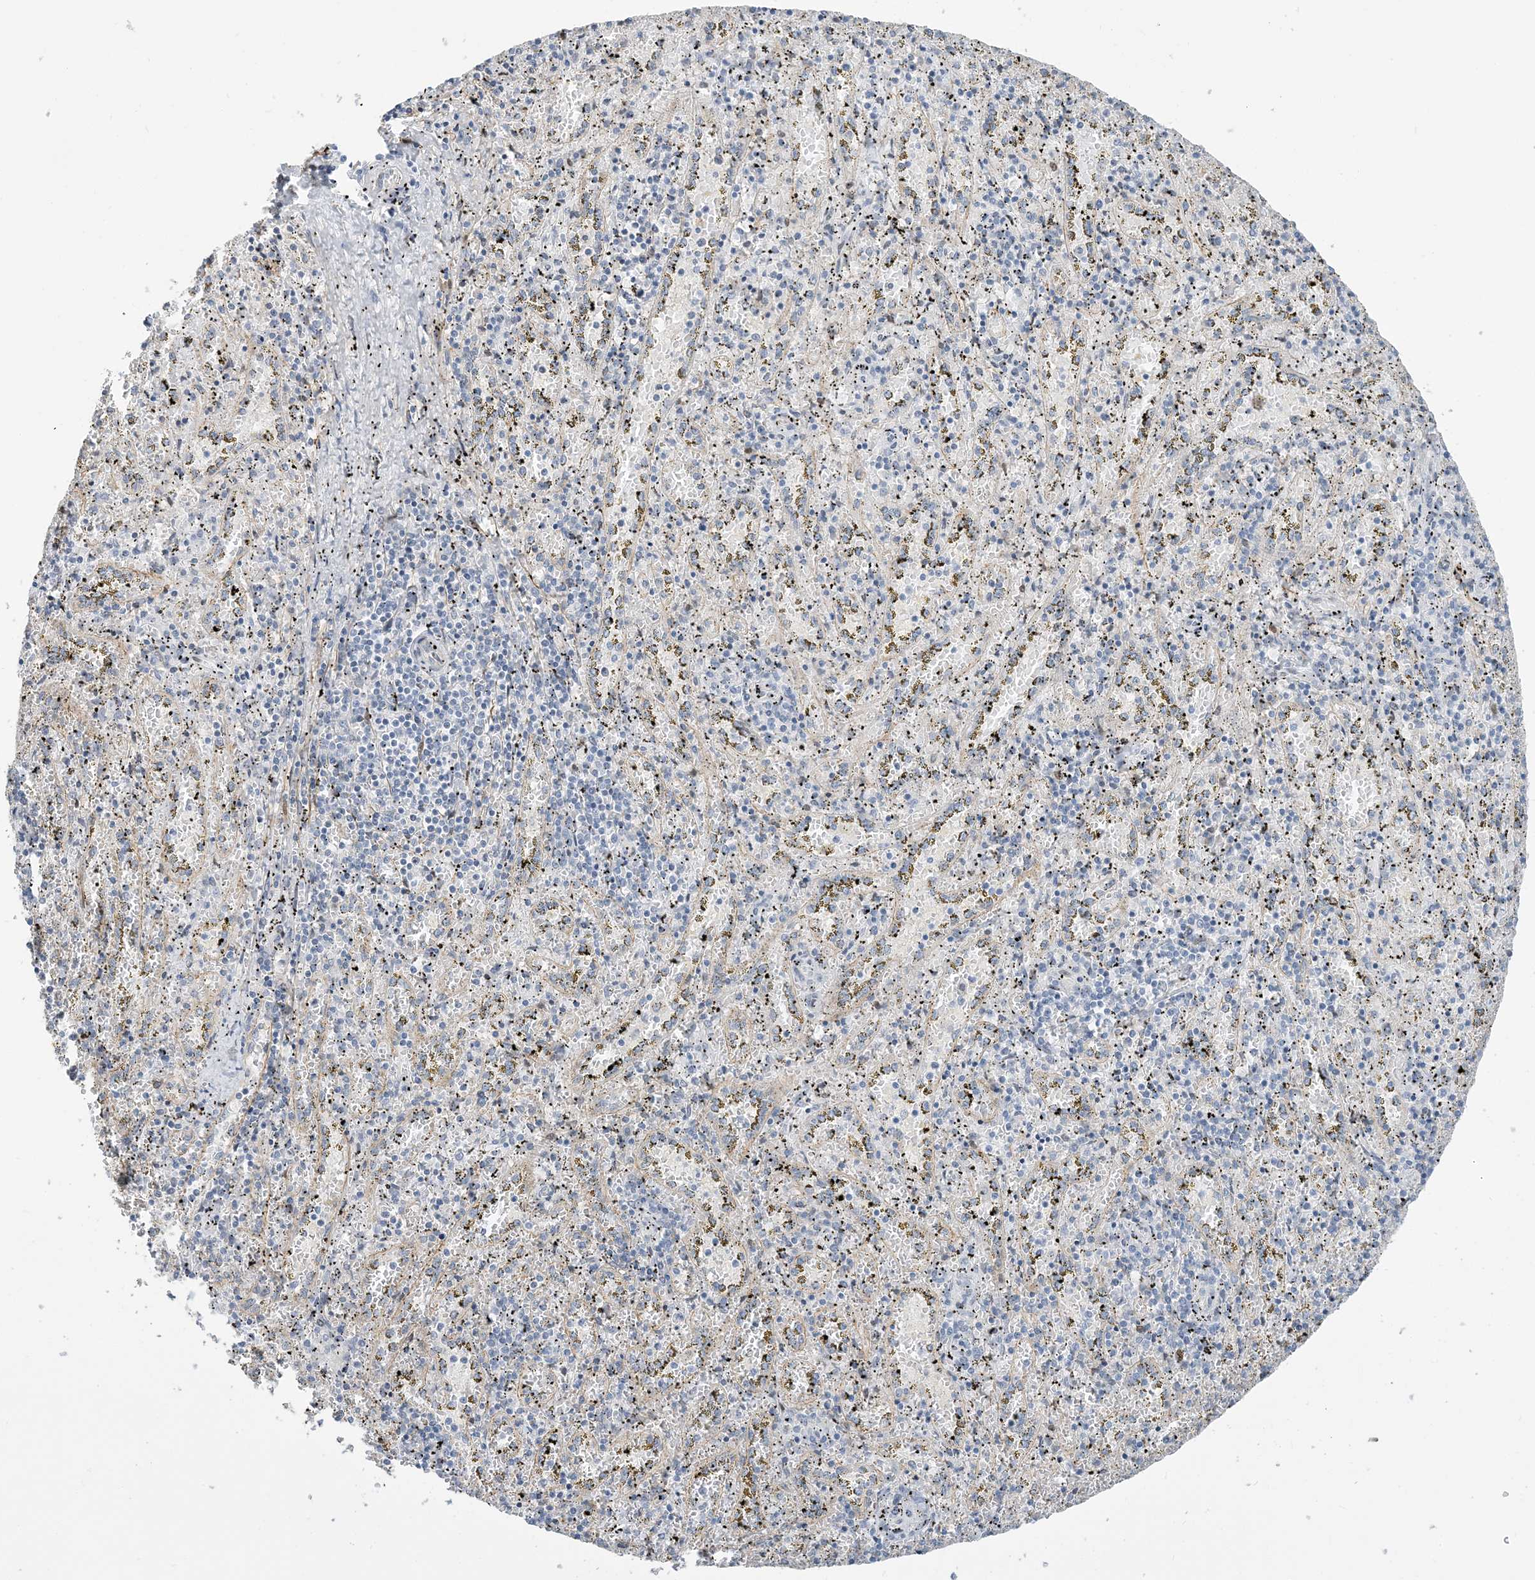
{"staining": {"intensity": "negative", "quantity": "none", "location": "none"}, "tissue": "spleen", "cell_type": "Cells in red pulp", "image_type": "normal", "snomed": [{"axis": "morphology", "description": "Normal tissue, NOS"}, {"axis": "topography", "description": "Spleen"}], "caption": "An immunohistochemistry photomicrograph of unremarkable spleen is shown. There is no staining in cells in red pulp of spleen.", "gene": "IL36B", "patient": {"sex": "male", "age": 11}}